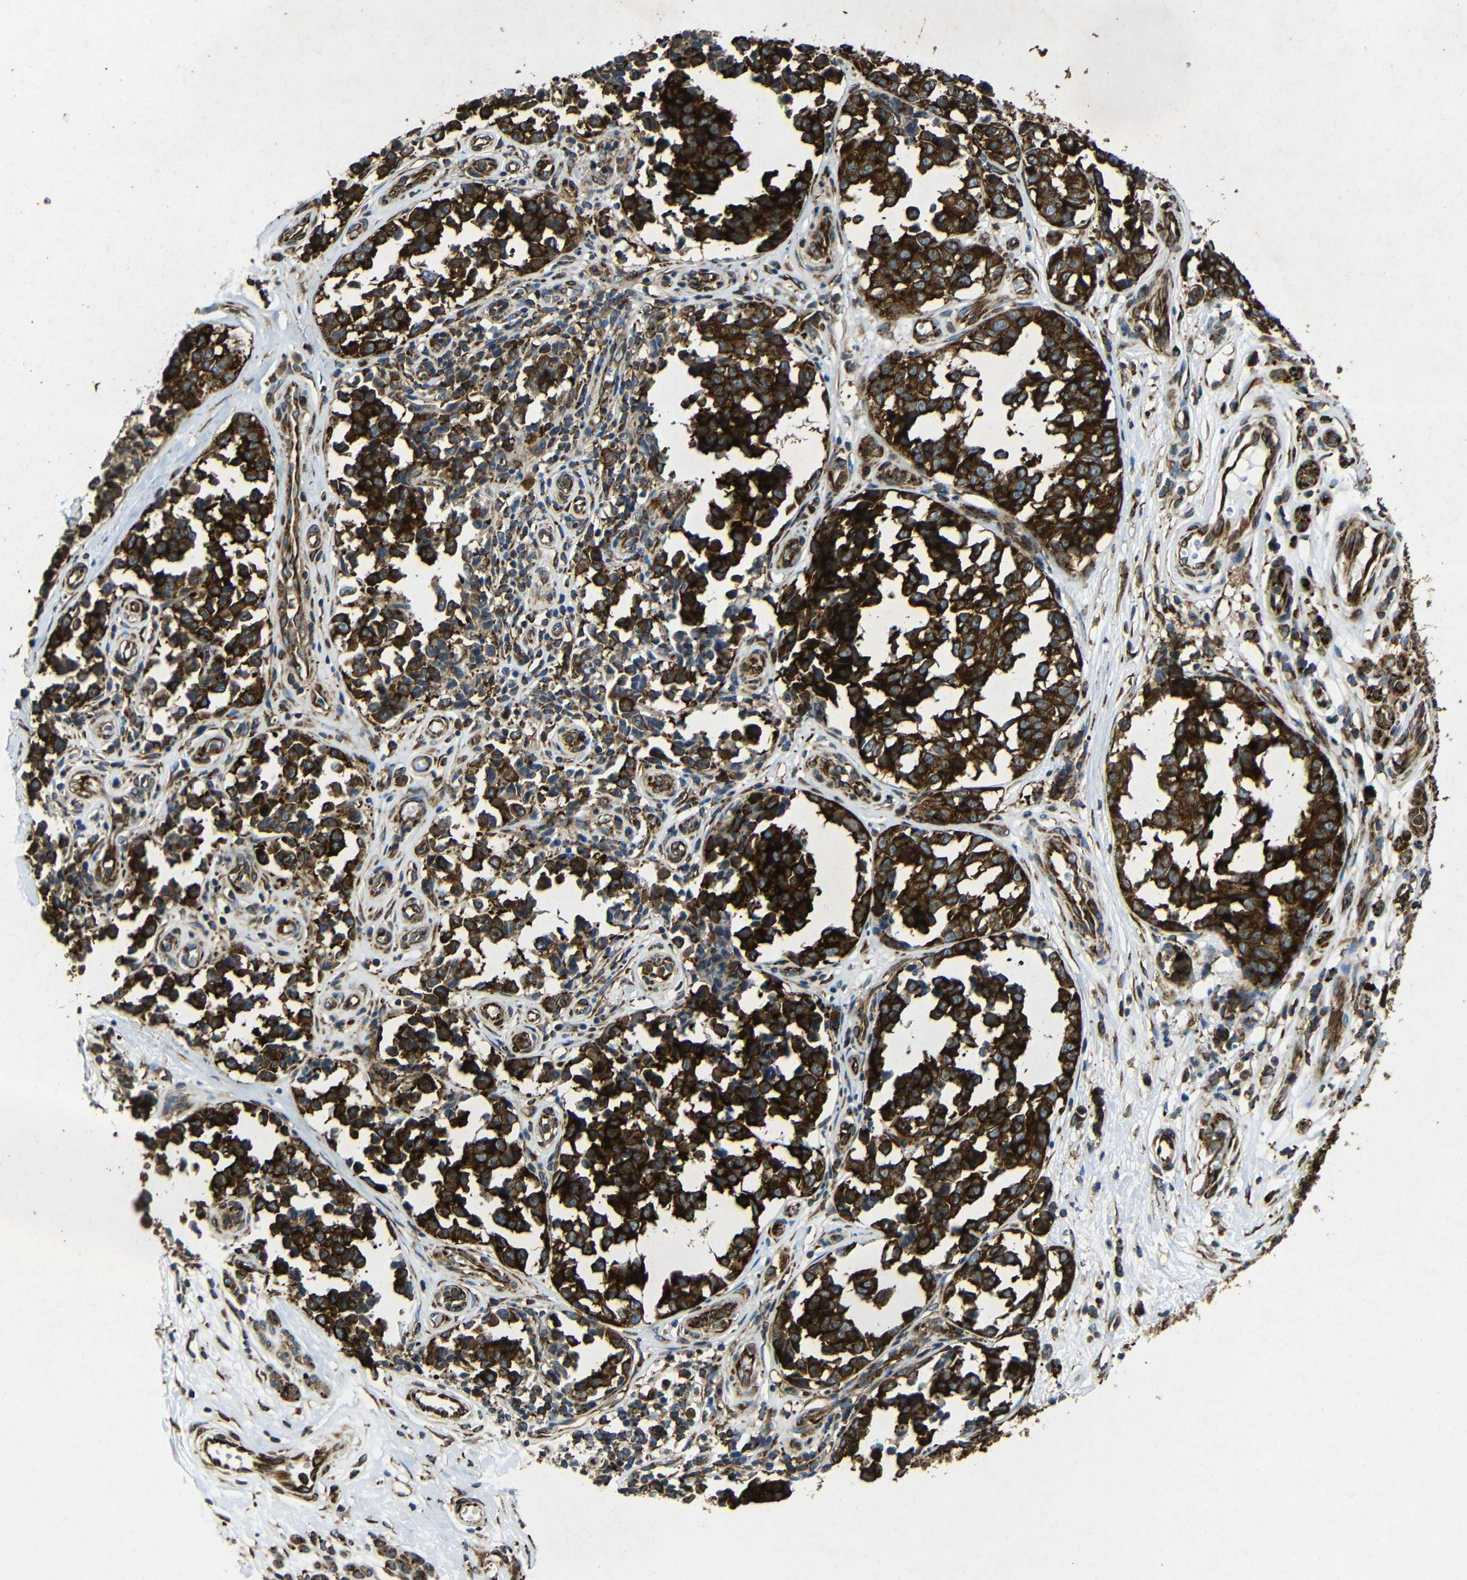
{"staining": {"intensity": "strong", "quantity": ">75%", "location": "cytoplasmic/membranous"}, "tissue": "melanoma", "cell_type": "Tumor cells", "image_type": "cancer", "snomed": [{"axis": "morphology", "description": "Malignant melanoma, NOS"}, {"axis": "topography", "description": "Skin"}], "caption": "Melanoma tissue demonstrates strong cytoplasmic/membranous expression in about >75% of tumor cells (Stains: DAB (3,3'-diaminobenzidine) in brown, nuclei in blue, Microscopy: brightfield microscopy at high magnification).", "gene": "BTF3", "patient": {"sex": "female", "age": 64}}